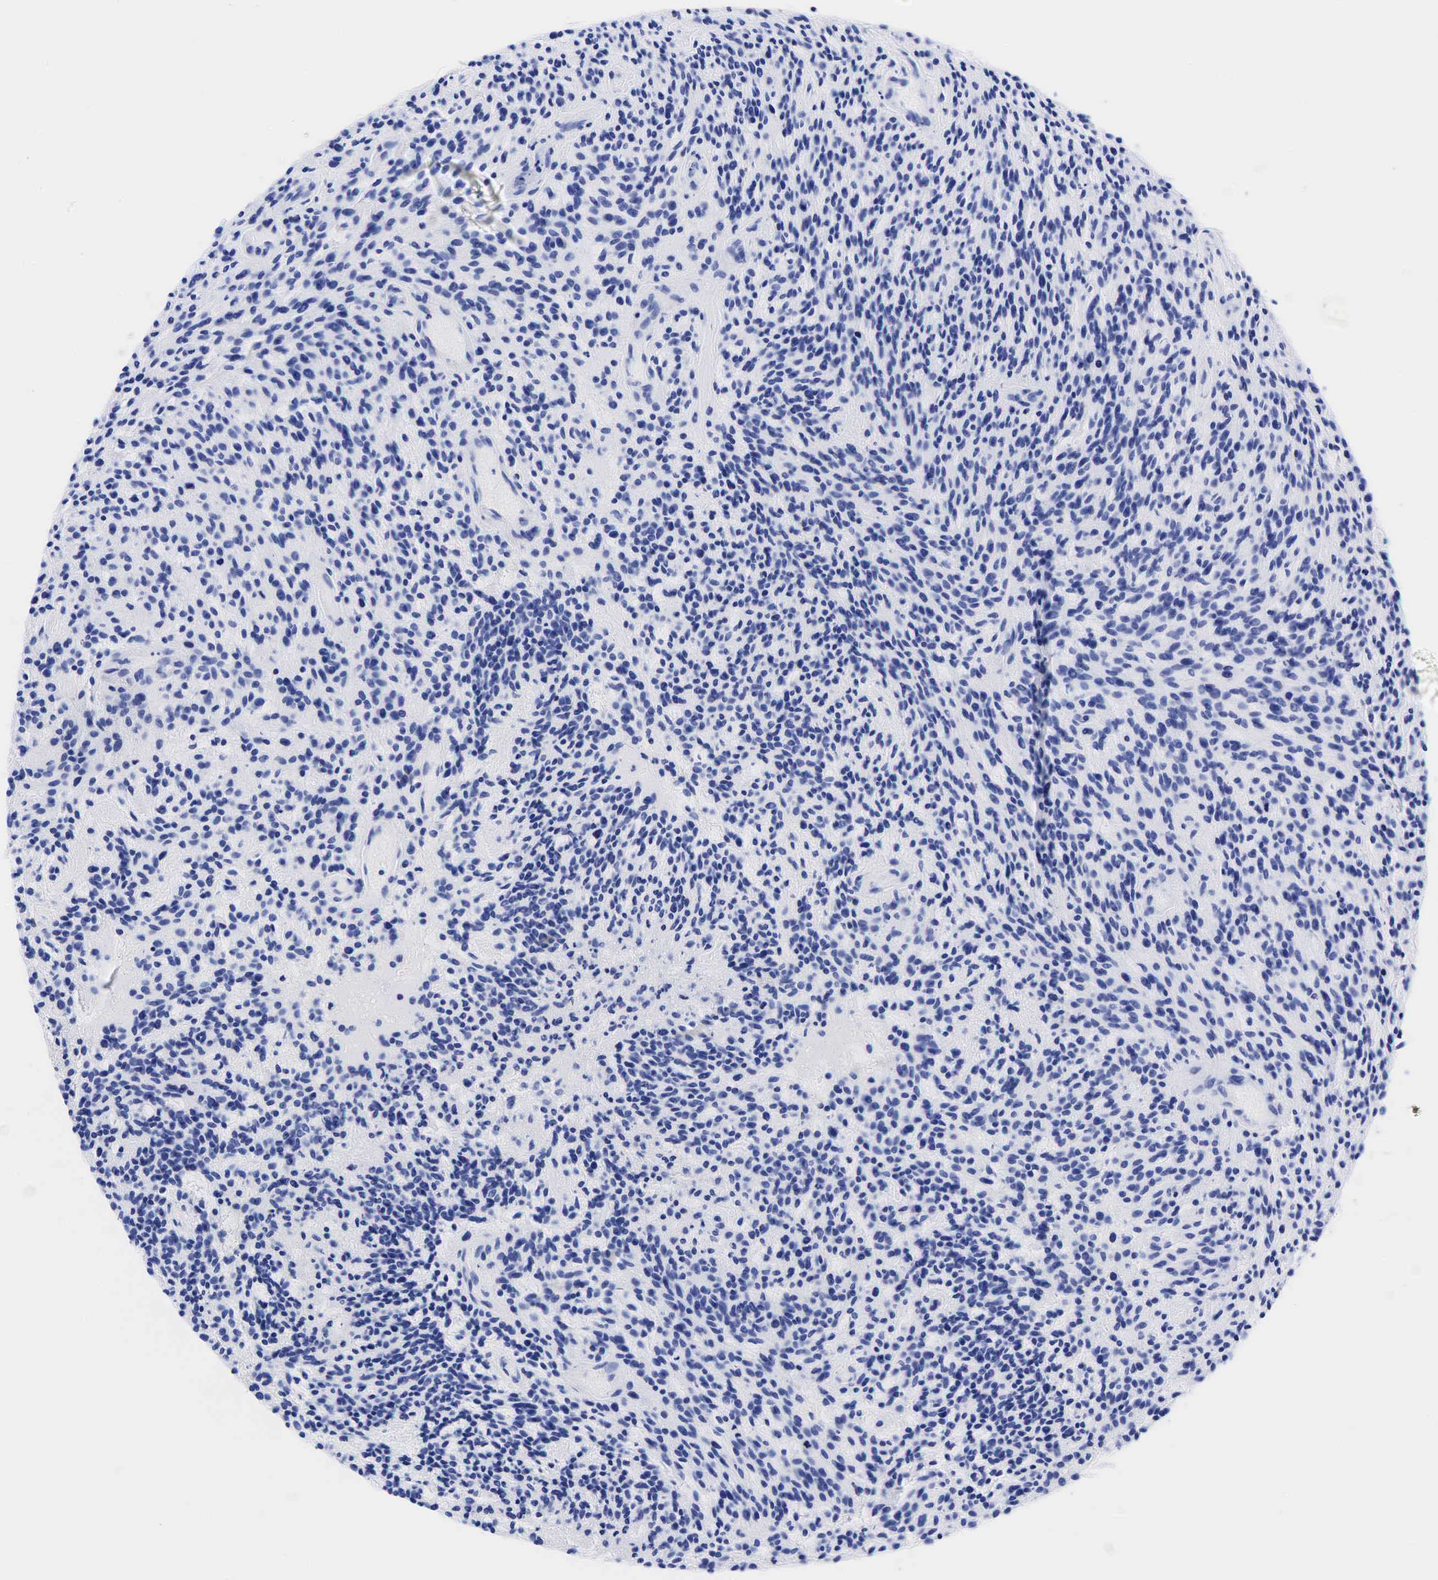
{"staining": {"intensity": "negative", "quantity": "none", "location": "none"}, "tissue": "glioma", "cell_type": "Tumor cells", "image_type": "cancer", "snomed": [{"axis": "morphology", "description": "Glioma, malignant, High grade"}, {"axis": "topography", "description": "Brain"}], "caption": "Immunohistochemistry (IHC) micrograph of neoplastic tissue: human malignant glioma (high-grade) stained with DAB exhibits no significant protein expression in tumor cells.", "gene": "CEACAM5", "patient": {"sex": "female", "age": 13}}